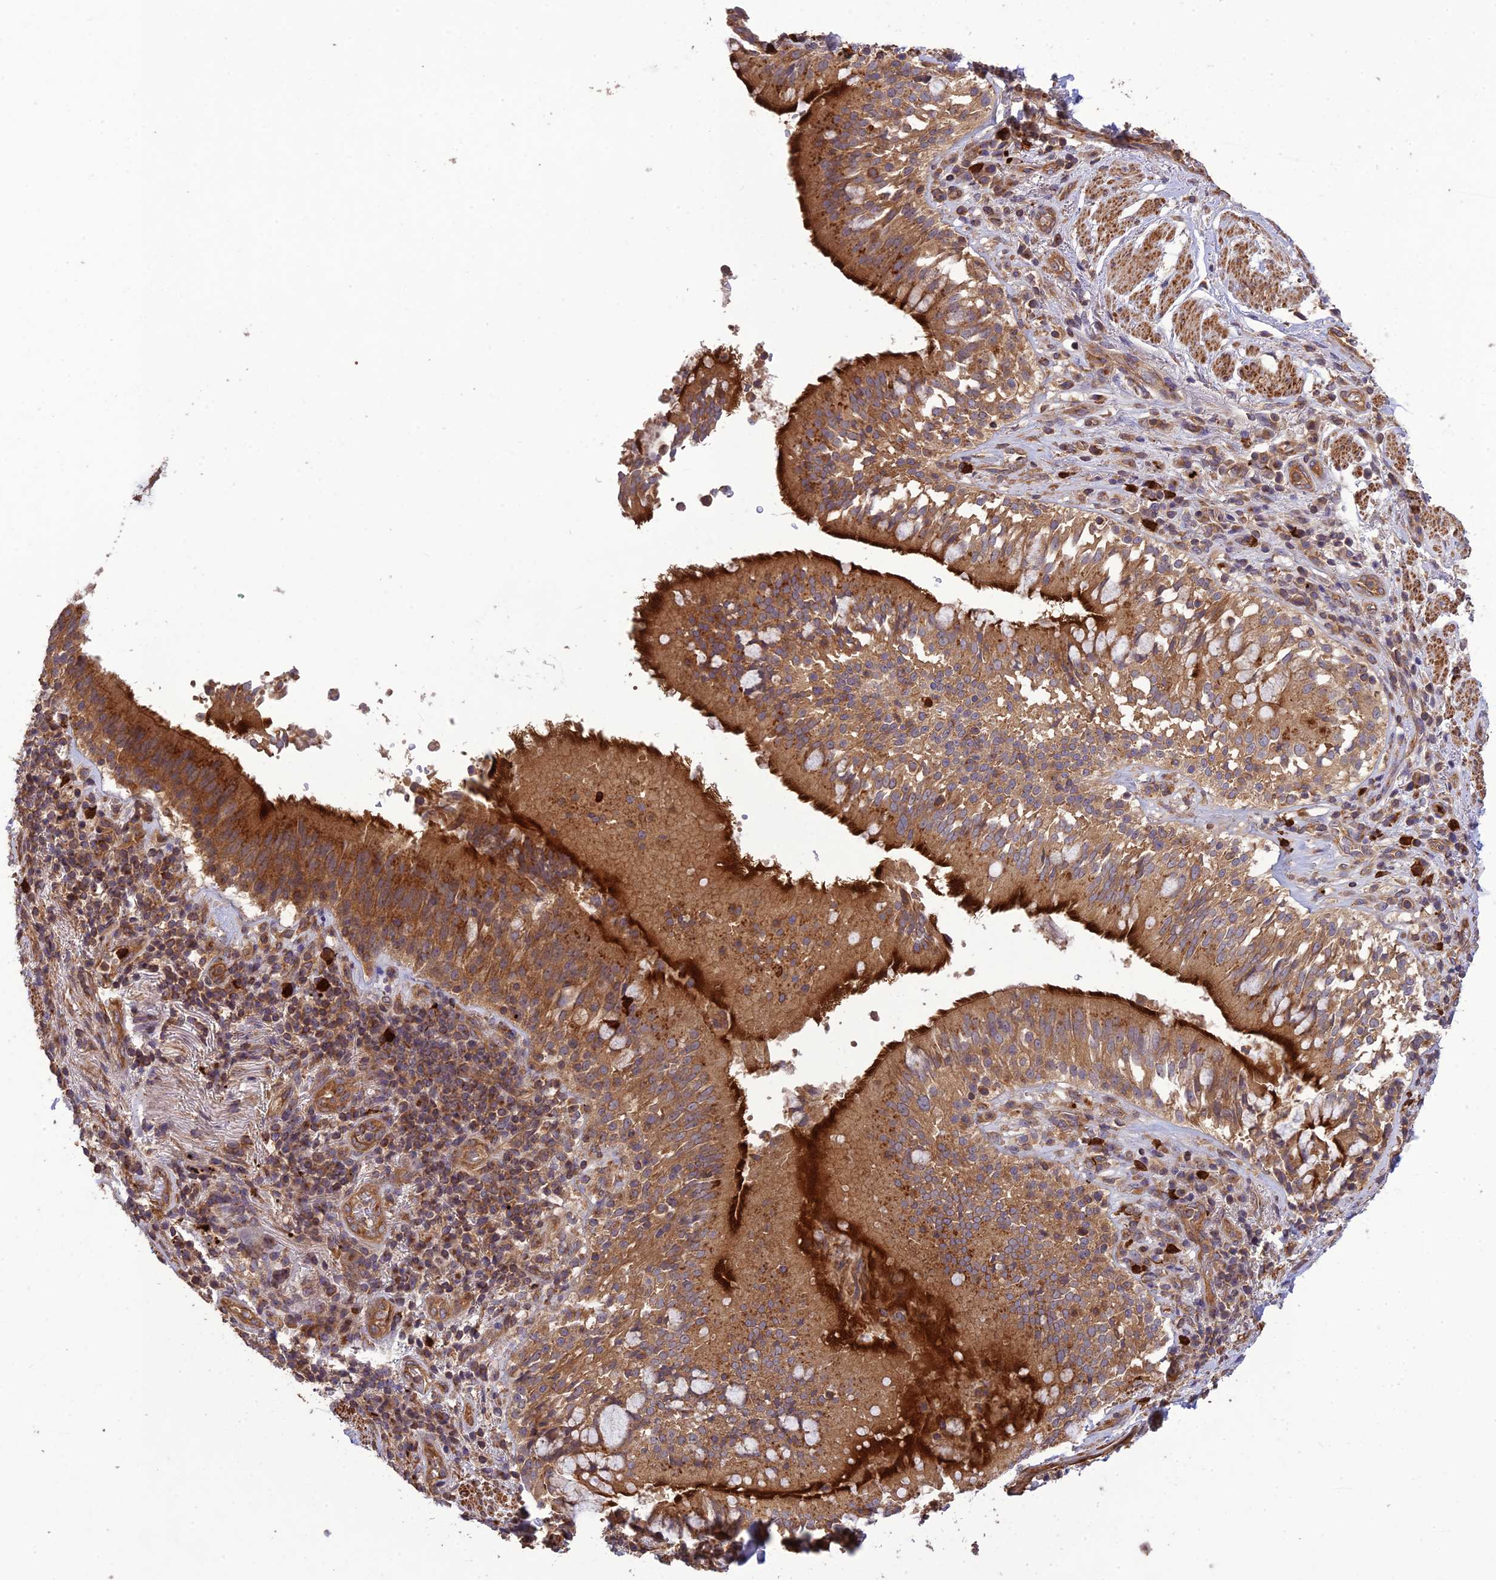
{"staining": {"intensity": "weak", "quantity": "25%-75%", "location": "cytoplasmic/membranous"}, "tissue": "adipose tissue", "cell_type": "Adipocytes", "image_type": "normal", "snomed": [{"axis": "morphology", "description": "Normal tissue, NOS"}, {"axis": "morphology", "description": "Squamous cell carcinoma, NOS"}, {"axis": "topography", "description": "Bronchus"}, {"axis": "topography", "description": "Lung"}], "caption": "Immunohistochemistry micrograph of unremarkable human adipose tissue stained for a protein (brown), which reveals low levels of weak cytoplasmic/membranous positivity in about 25%-75% of adipocytes.", "gene": "TMEM131L", "patient": {"sex": "male", "age": 64}}